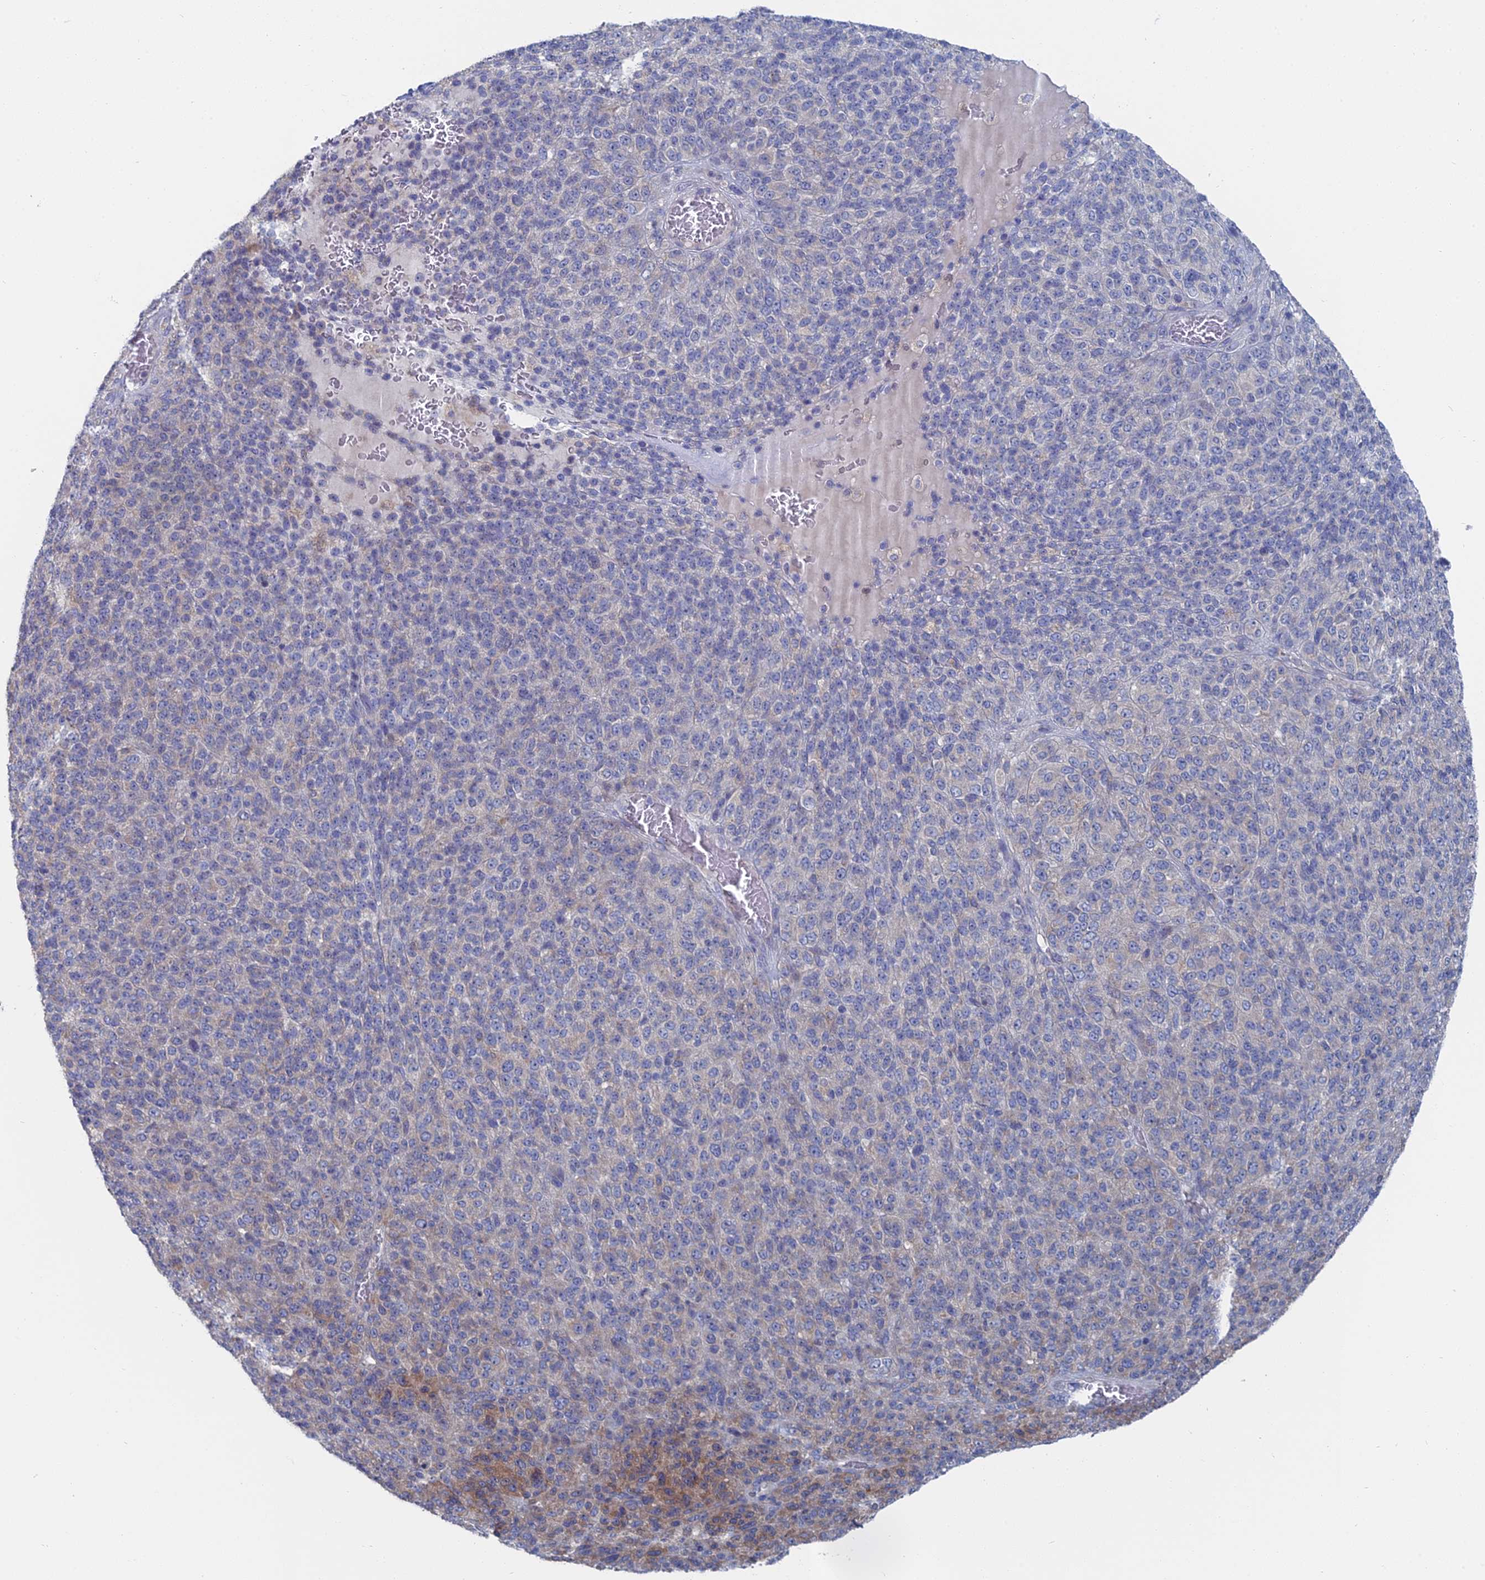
{"staining": {"intensity": "moderate", "quantity": "25%-75%", "location": "cytoplasmic/membranous"}, "tissue": "melanoma", "cell_type": "Tumor cells", "image_type": "cancer", "snomed": [{"axis": "morphology", "description": "Malignant melanoma, Metastatic site"}, {"axis": "topography", "description": "Brain"}], "caption": "Immunohistochemistry image of human melanoma stained for a protein (brown), which shows medium levels of moderate cytoplasmic/membranous expression in approximately 25%-75% of tumor cells.", "gene": "CCDC149", "patient": {"sex": "female", "age": 56}}